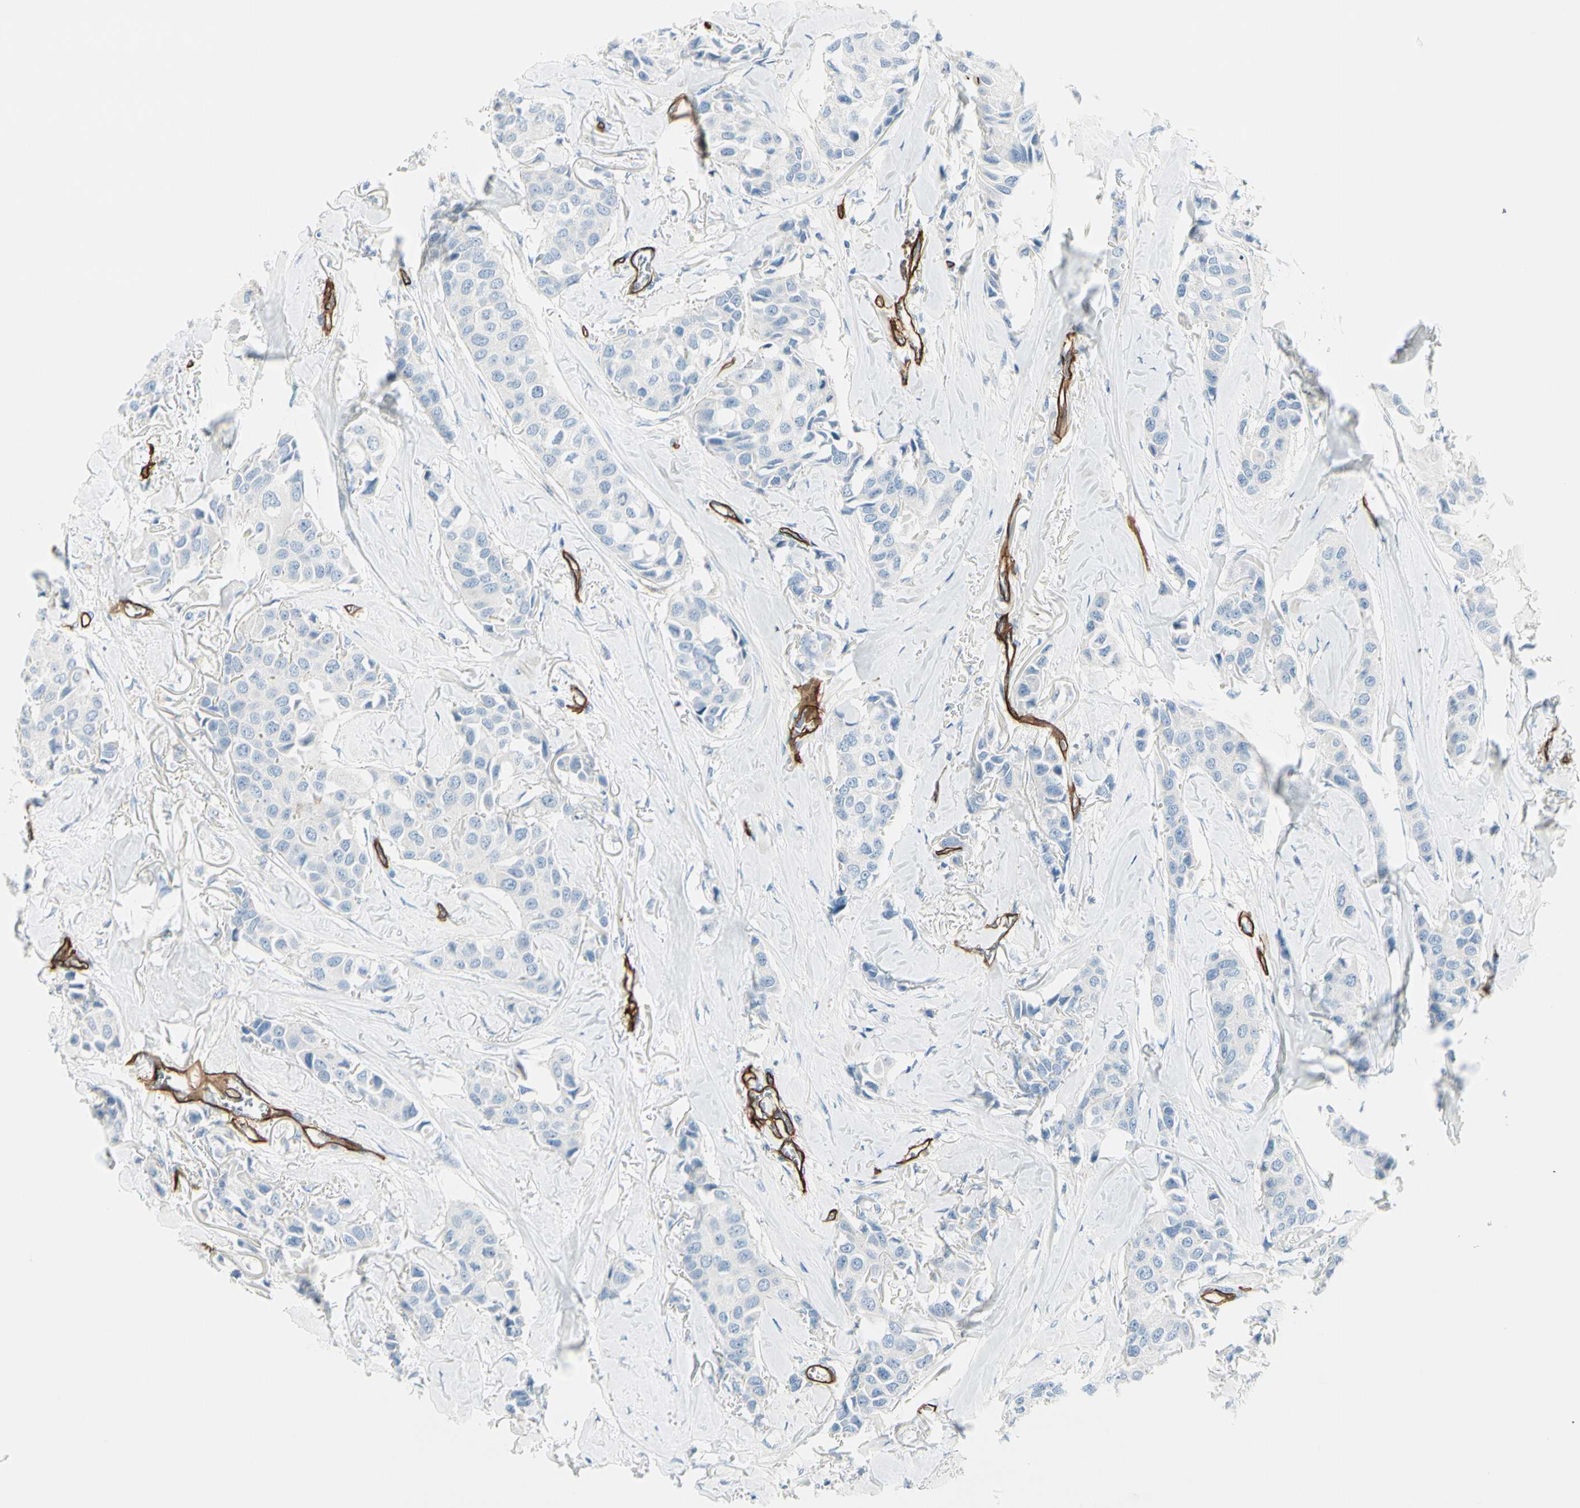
{"staining": {"intensity": "negative", "quantity": "none", "location": "none"}, "tissue": "breast cancer", "cell_type": "Tumor cells", "image_type": "cancer", "snomed": [{"axis": "morphology", "description": "Duct carcinoma"}, {"axis": "topography", "description": "Breast"}], "caption": "Immunohistochemistry (IHC) histopathology image of human breast cancer stained for a protein (brown), which shows no expression in tumor cells. (Stains: DAB IHC with hematoxylin counter stain, Microscopy: brightfield microscopy at high magnification).", "gene": "CD93", "patient": {"sex": "female", "age": 80}}